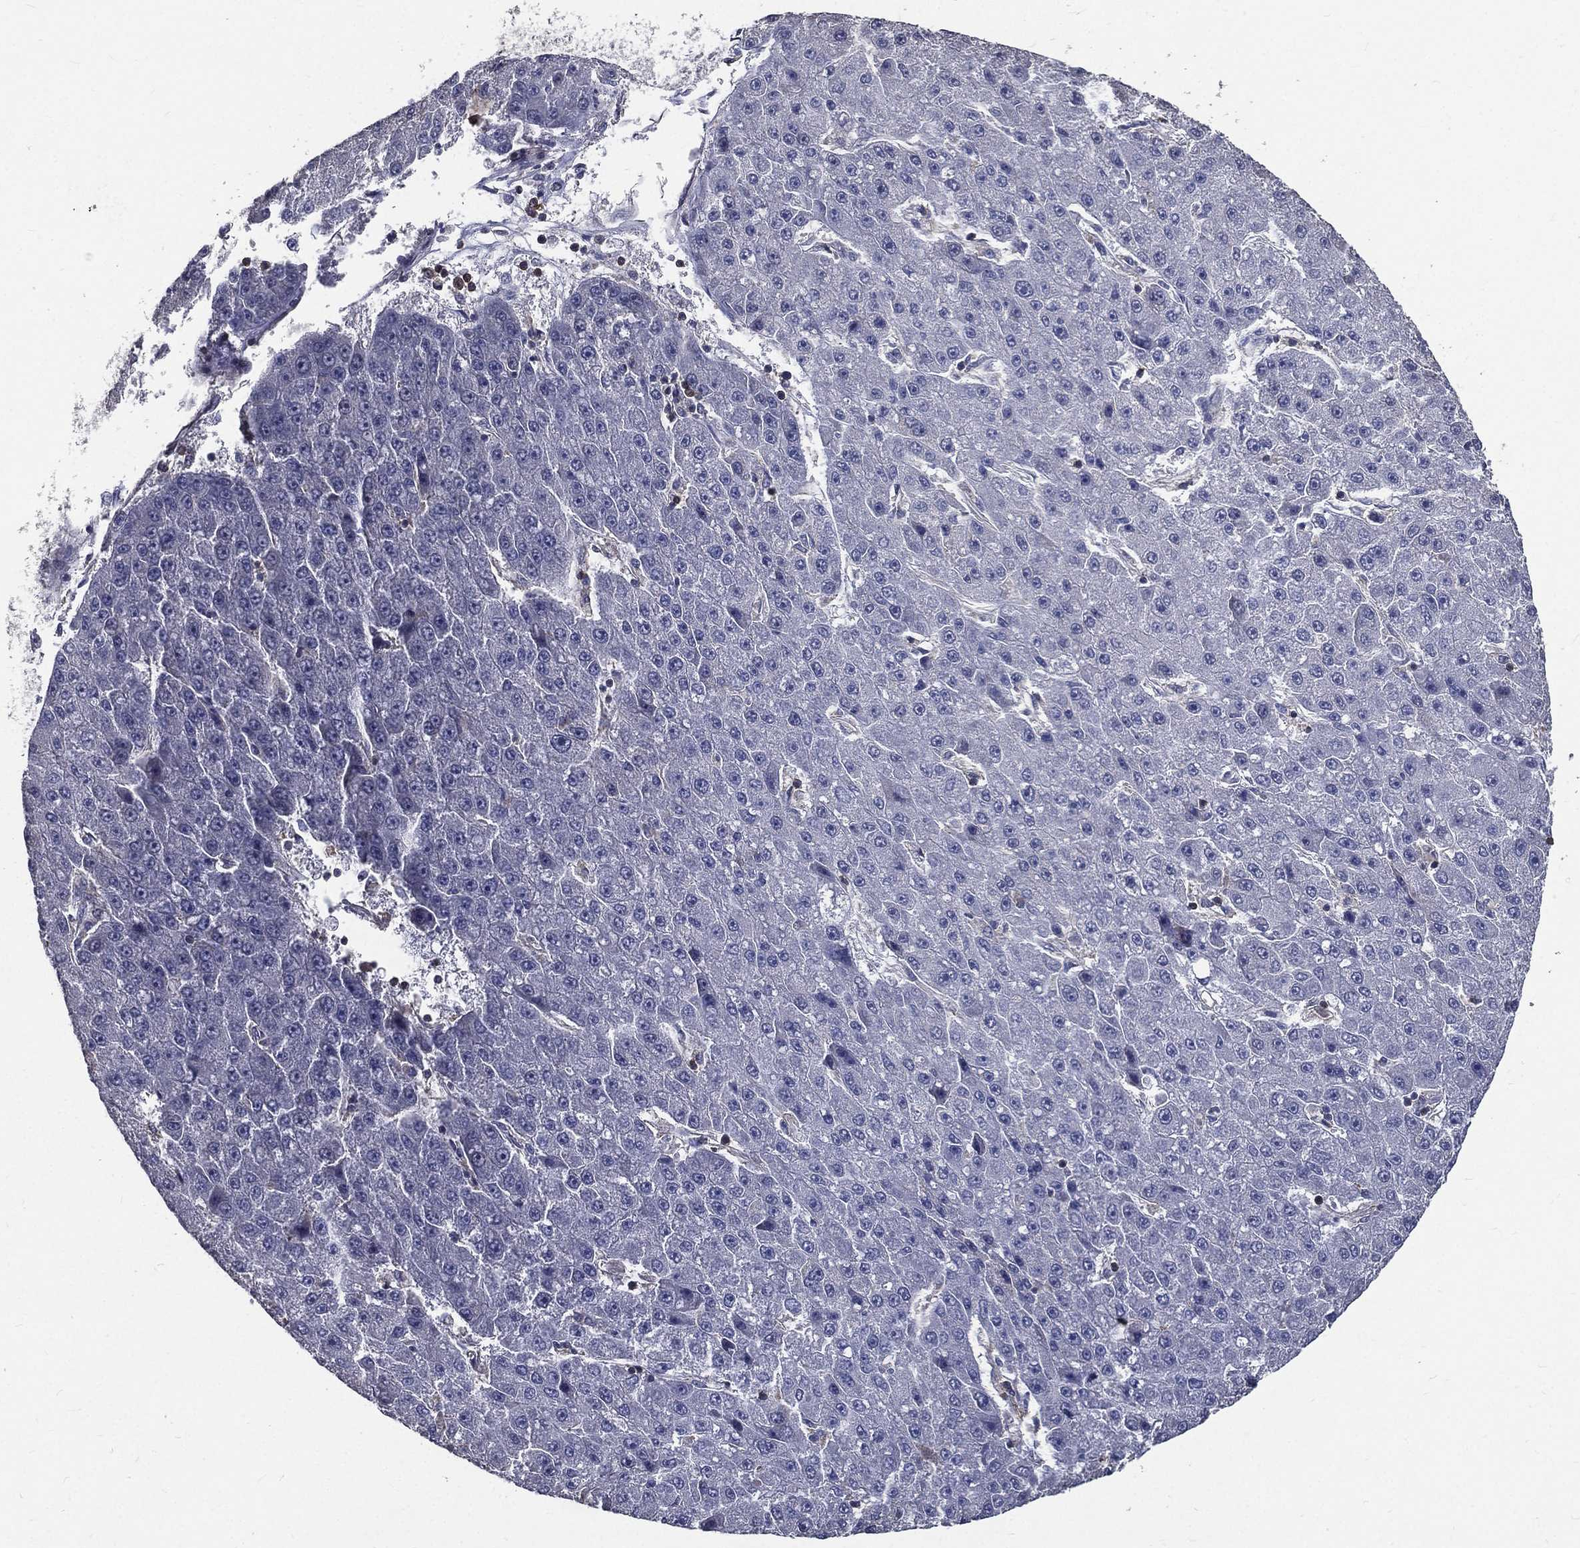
{"staining": {"intensity": "negative", "quantity": "none", "location": "none"}, "tissue": "liver cancer", "cell_type": "Tumor cells", "image_type": "cancer", "snomed": [{"axis": "morphology", "description": "Carcinoma, Hepatocellular, NOS"}, {"axis": "topography", "description": "Liver"}], "caption": "Hepatocellular carcinoma (liver) was stained to show a protein in brown. There is no significant expression in tumor cells.", "gene": "SERPINB2", "patient": {"sex": "male", "age": 67}}